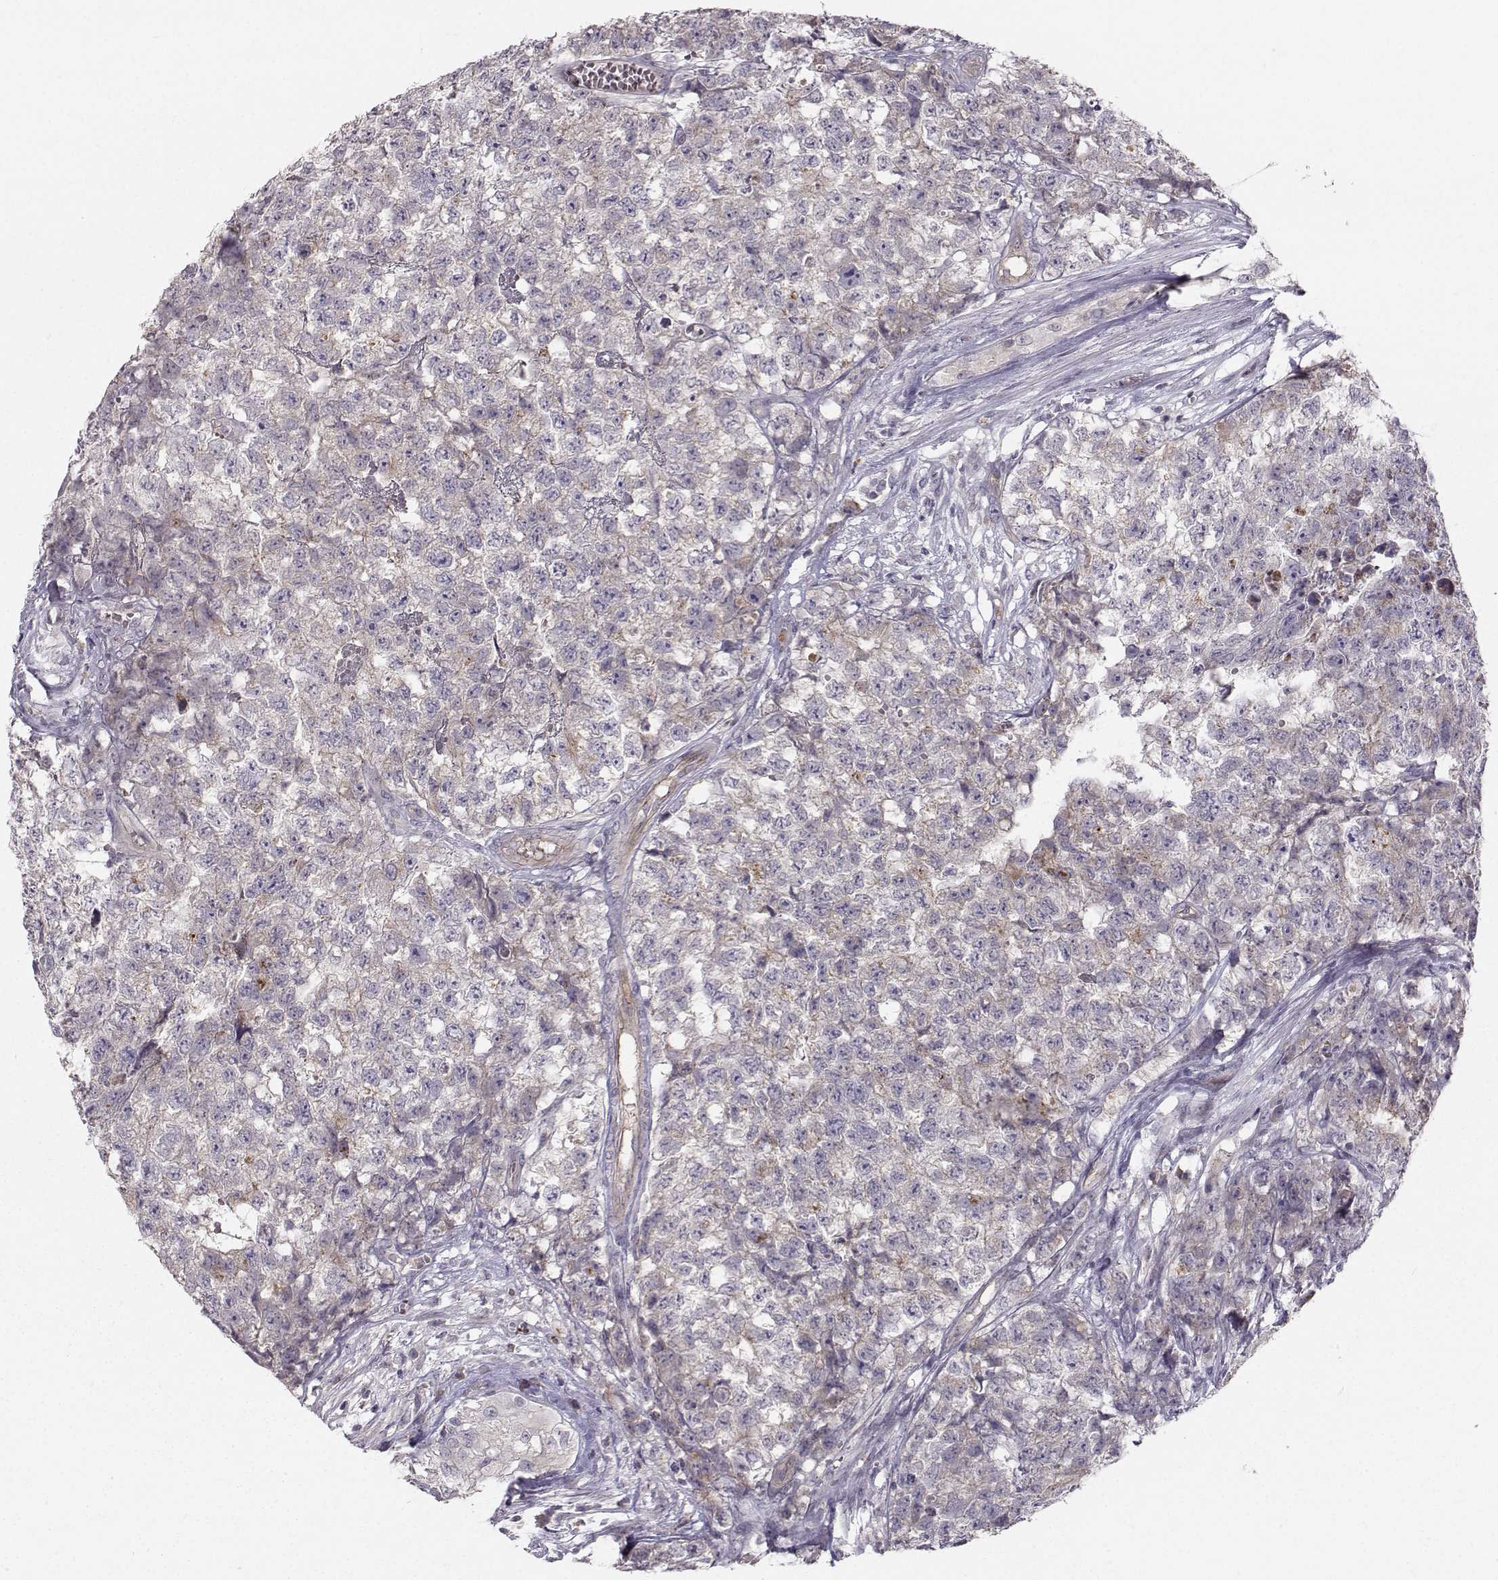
{"staining": {"intensity": "negative", "quantity": "none", "location": "none"}, "tissue": "testis cancer", "cell_type": "Tumor cells", "image_type": "cancer", "snomed": [{"axis": "morphology", "description": "Seminoma, NOS"}, {"axis": "morphology", "description": "Carcinoma, Embryonal, NOS"}, {"axis": "topography", "description": "Testis"}], "caption": "Immunohistochemistry (IHC) photomicrograph of testis cancer (embryonal carcinoma) stained for a protein (brown), which shows no expression in tumor cells.", "gene": "OPRD1", "patient": {"sex": "male", "age": 22}}